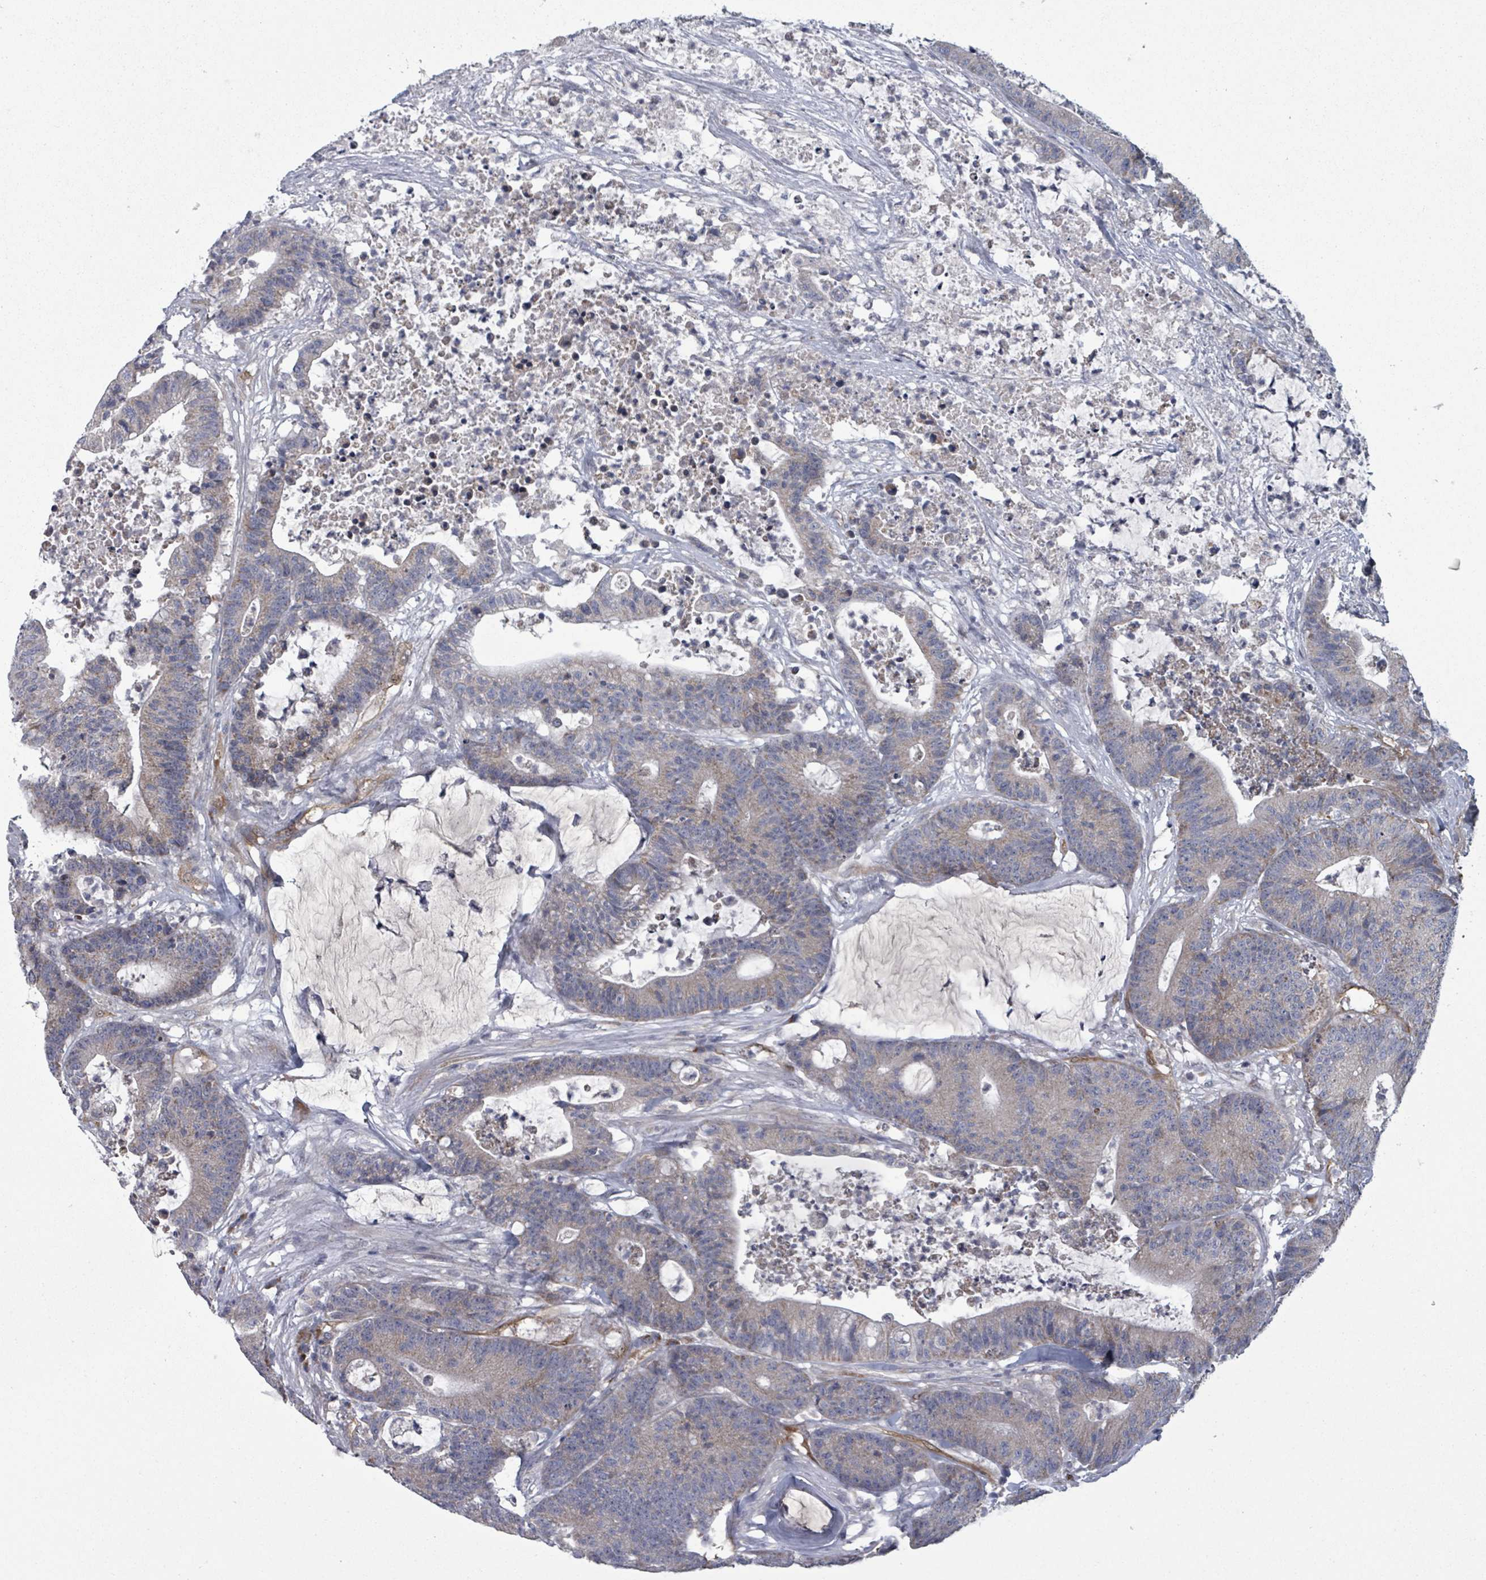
{"staining": {"intensity": "weak", "quantity": "25%-75%", "location": "cytoplasmic/membranous"}, "tissue": "colorectal cancer", "cell_type": "Tumor cells", "image_type": "cancer", "snomed": [{"axis": "morphology", "description": "Adenocarcinoma, NOS"}, {"axis": "topography", "description": "Colon"}], "caption": "Adenocarcinoma (colorectal) stained with IHC reveals weak cytoplasmic/membranous positivity in about 25%-75% of tumor cells. (DAB IHC with brightfield microscopy, high magnification).", "gene": "FKBP1A", "patient": {"sex": "female", "age": 84}}